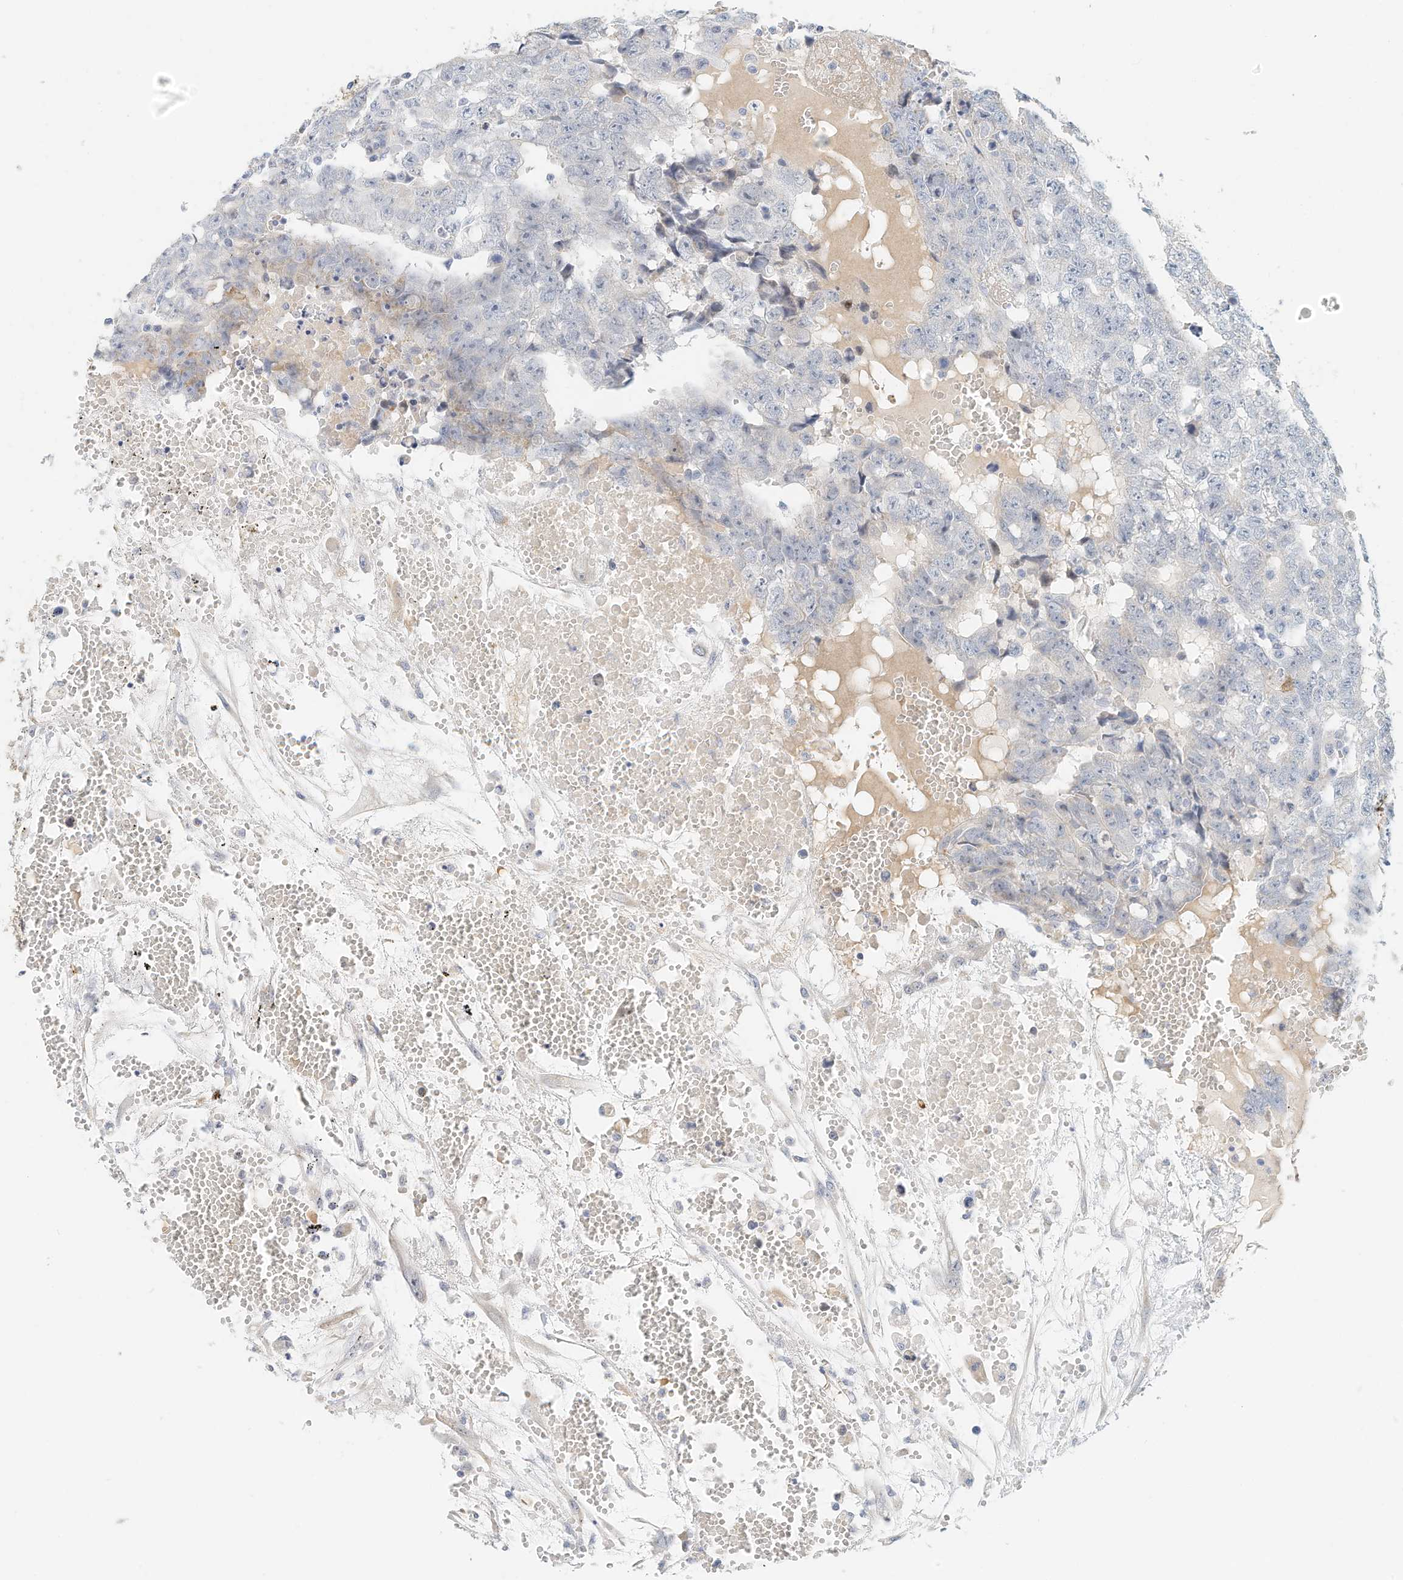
{"staining": {"intensity": "negative", "quantity": "none", "location": "none"}, "tissue": "testis cancer", "cell_type": "Tumor cells", "image_type": "cancer", "snomed": [{"axis": "morphology", "description": "Carcinoma, Embryonal, NOS"}, {"axis": "topography", "description": "Testis"}], "caption": "This photomicrograph is of testis cancer stained with immunohistochemistry to label a protein in brown with the nuclei are counter-stained blue. There is no staining in tumor cells.", "gene": "ARHGAP28", "patient": {"sex": "male", "age": 25}}